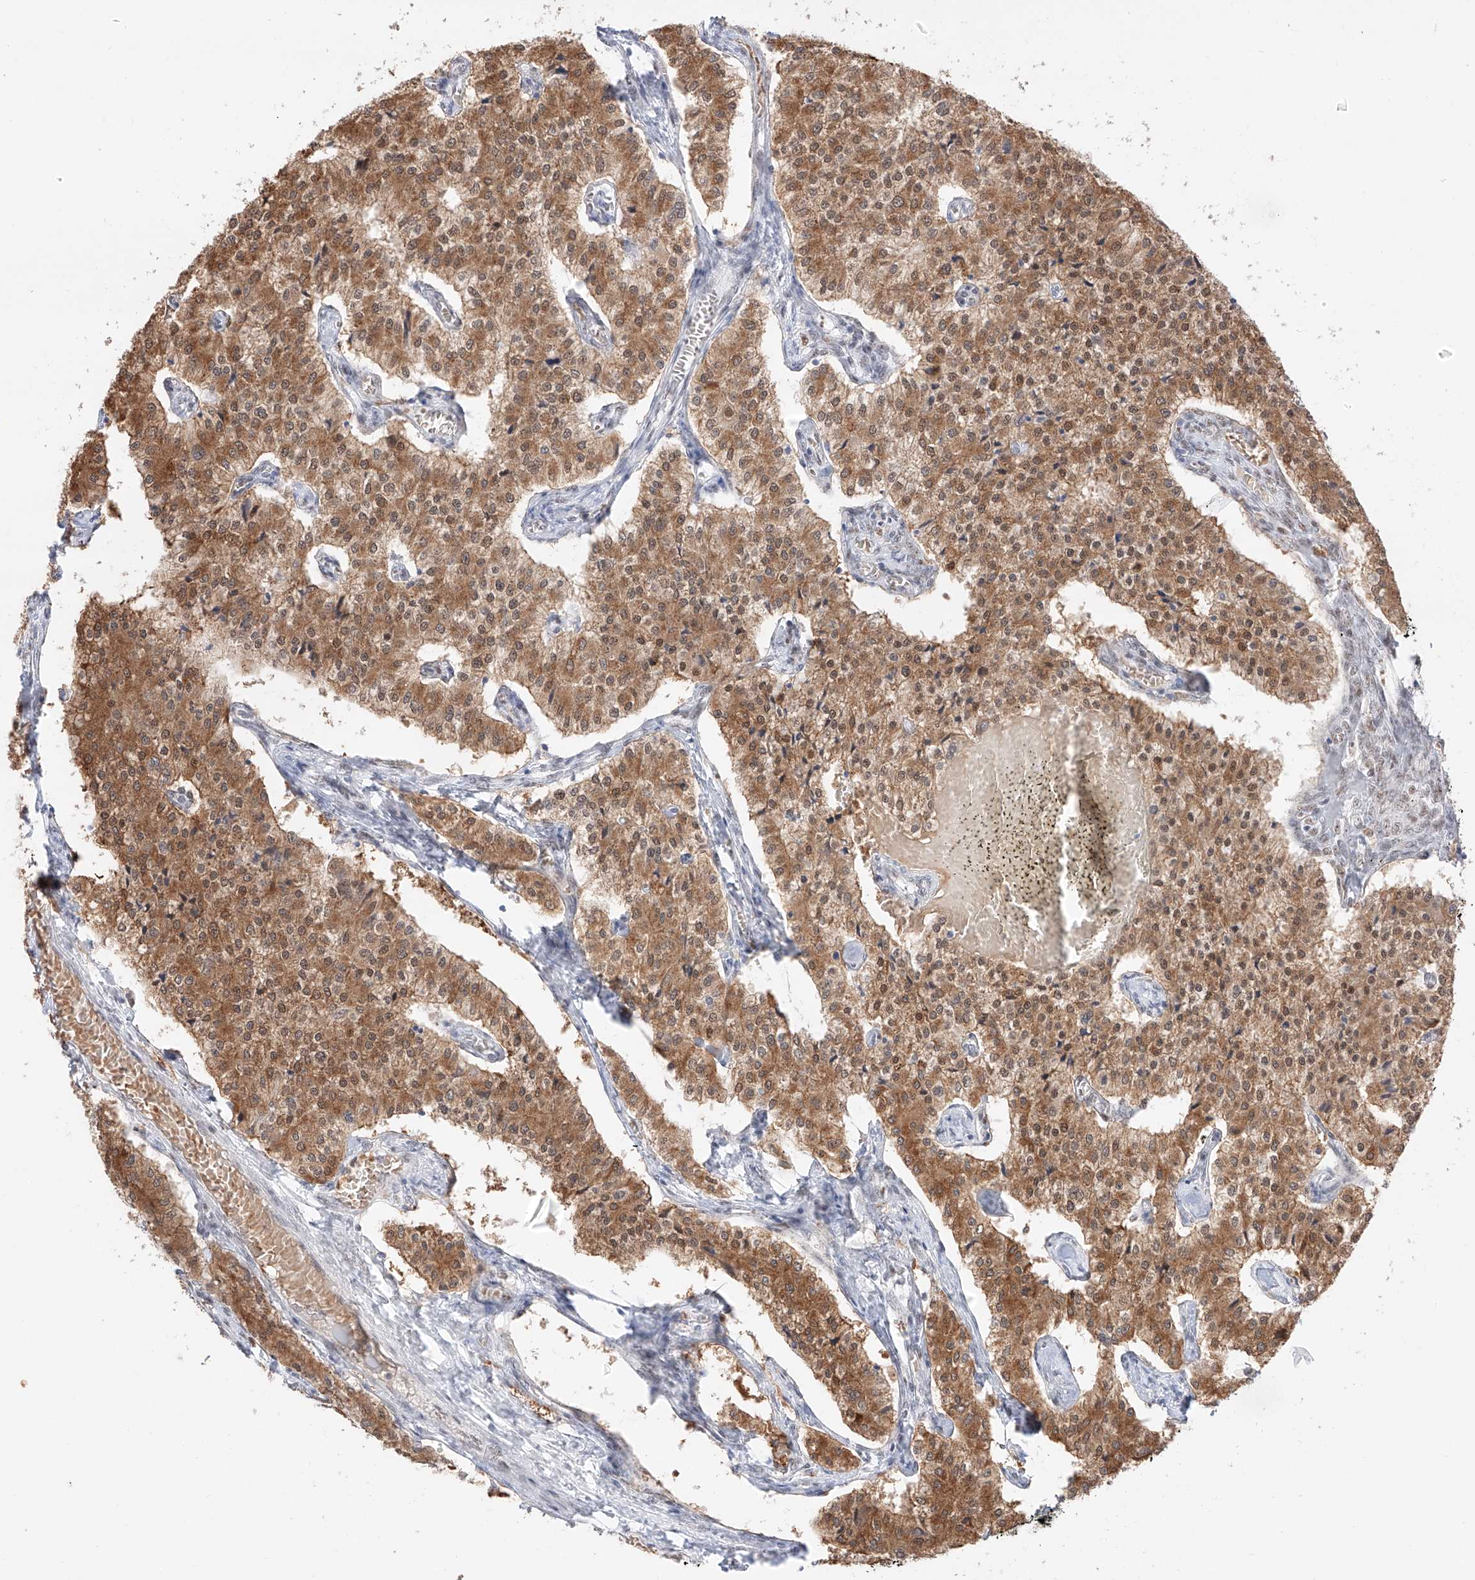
{"staining": {"intensity": "moderate", "quantity": ">75%", "location": "cytoplasmic/membranous,nuclear"}, "tissue": "carcinoid", "cell_type": "Tumor cells", "image_type": "cancer", "snomed": [{"axis": "morphology", "description": "Carcinoid, malignant, NOS"}, {"axis": "topography", "description": "Colon"}], "caption": "Human carcinoid stained with a brown dye shows moderate cytoplasmic/membranous and nuclear positive positivity in approximately >75% of tumor cells.", "gene": "APIP", "patient": {"sex": "female", "age": 52}}